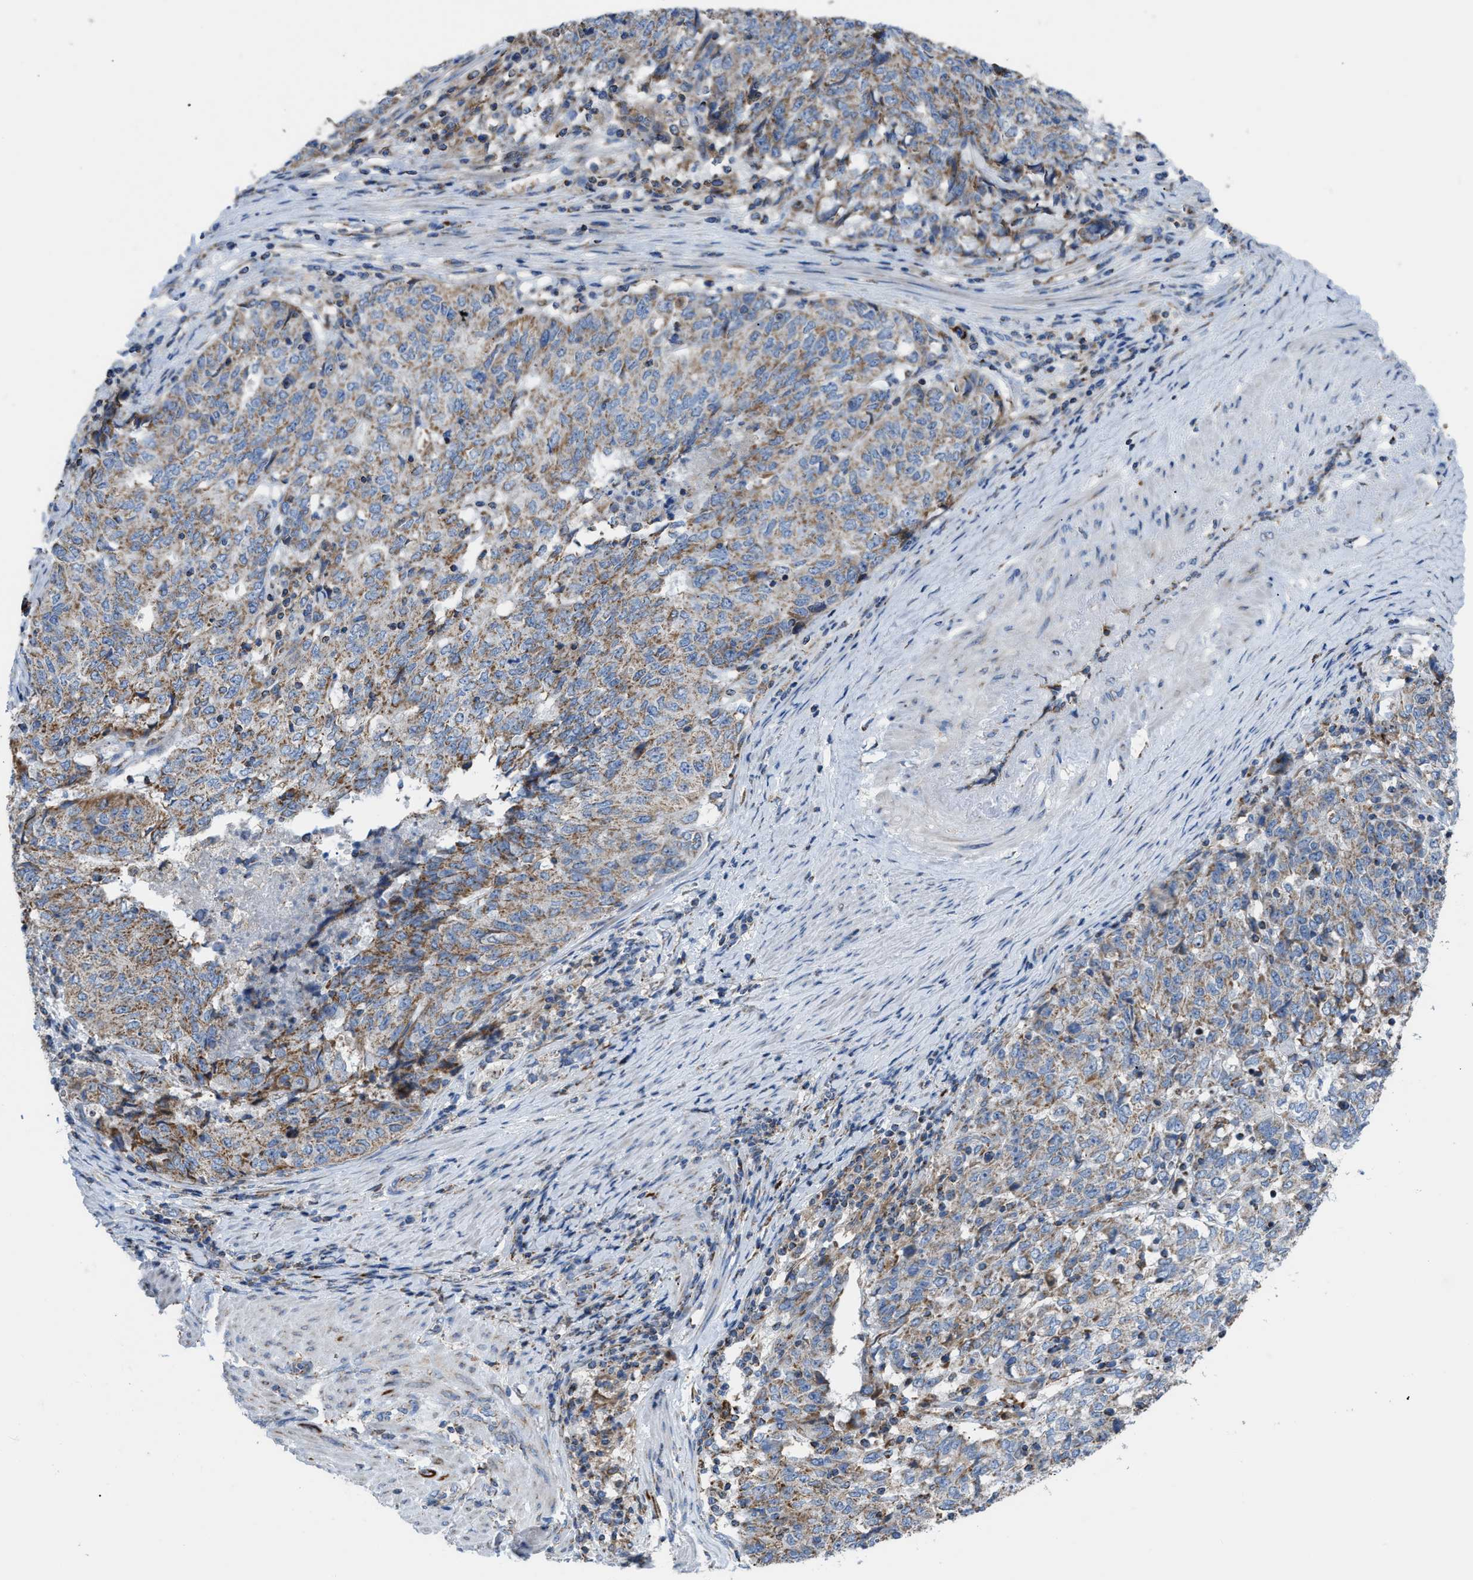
{"staining": {"intensity": "moderate", "quantity": ">75%", "location": "cytoplasmic/membranous"}, "tissue": "endometrial cancer", "cell_type": "Tumor cells", "image_type": "cancer", "snomed": [{"axis": "morphology", "description": "Adenocarcinoma, NOS"}, {"axis": "topography", "description": "Endometrium"}], "caption": "Tumor cells exhibit moderate cytoplasmic/membranous expression in approximately >75% of cells in endometrial cancer (adenocarcinoma). The staining was performed using DAB, with brown indicating positive protein expression. Nuclei are stained blue with hematoxylin.", "gene": "ETFB", "patient": {"sex": "female", "age": 80}}